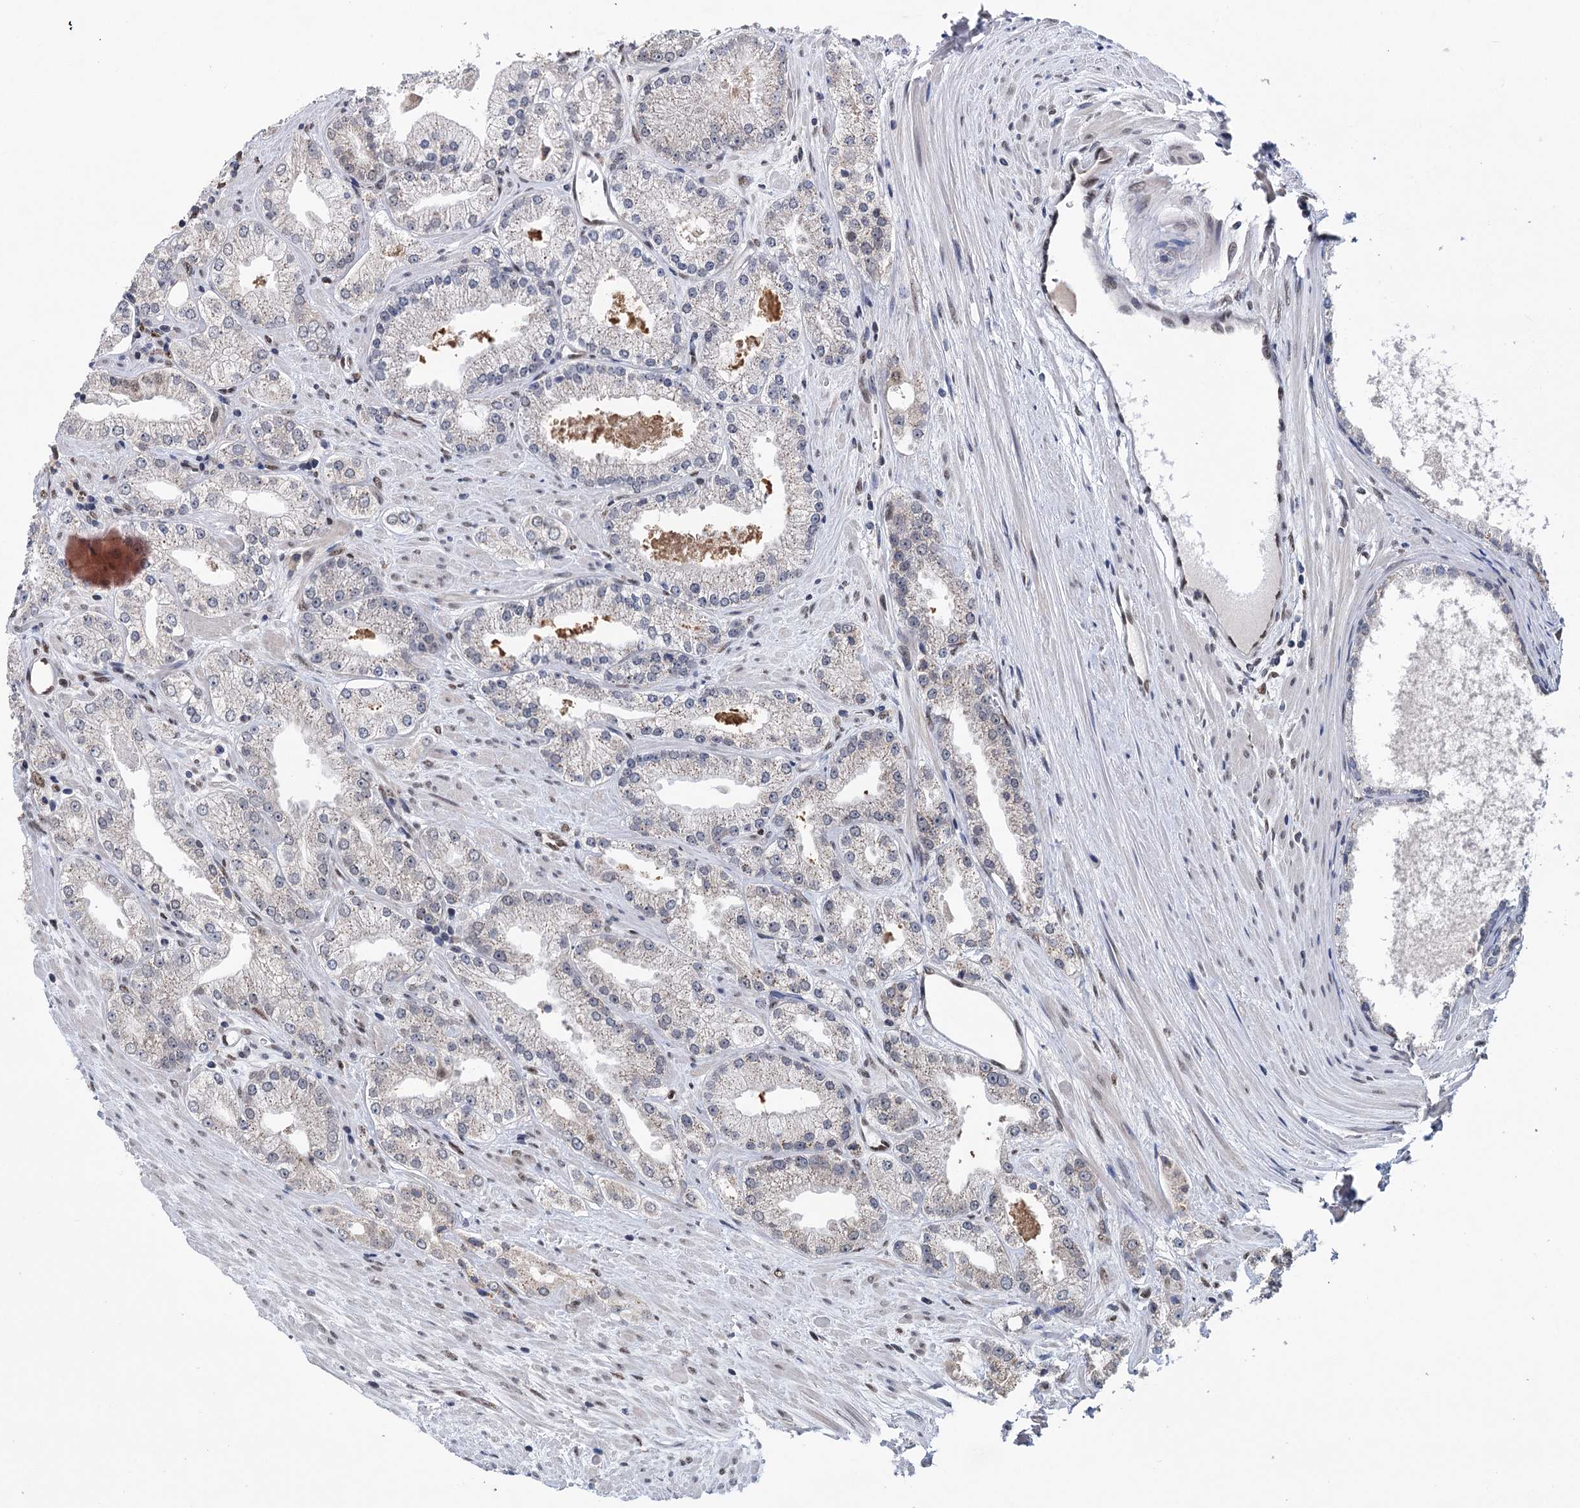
{"staining": {"intensity": "negative", "quantity": "none", "location": "none"}, "tissue": "prostate cancer", "cell_type": "Tumor cells", "image_type": "cancer", "snomed": [{"axis": "morphology", "description": "Adenocarcinoma, Low grade"}, {"axis": "topography", "description": "Prostate"}], "caption": "A photomicrograph of human prostate cancer is negative for staining in tumor cells.", "gene": "MESD", "patient": {"sex": "male", "age": 69}}